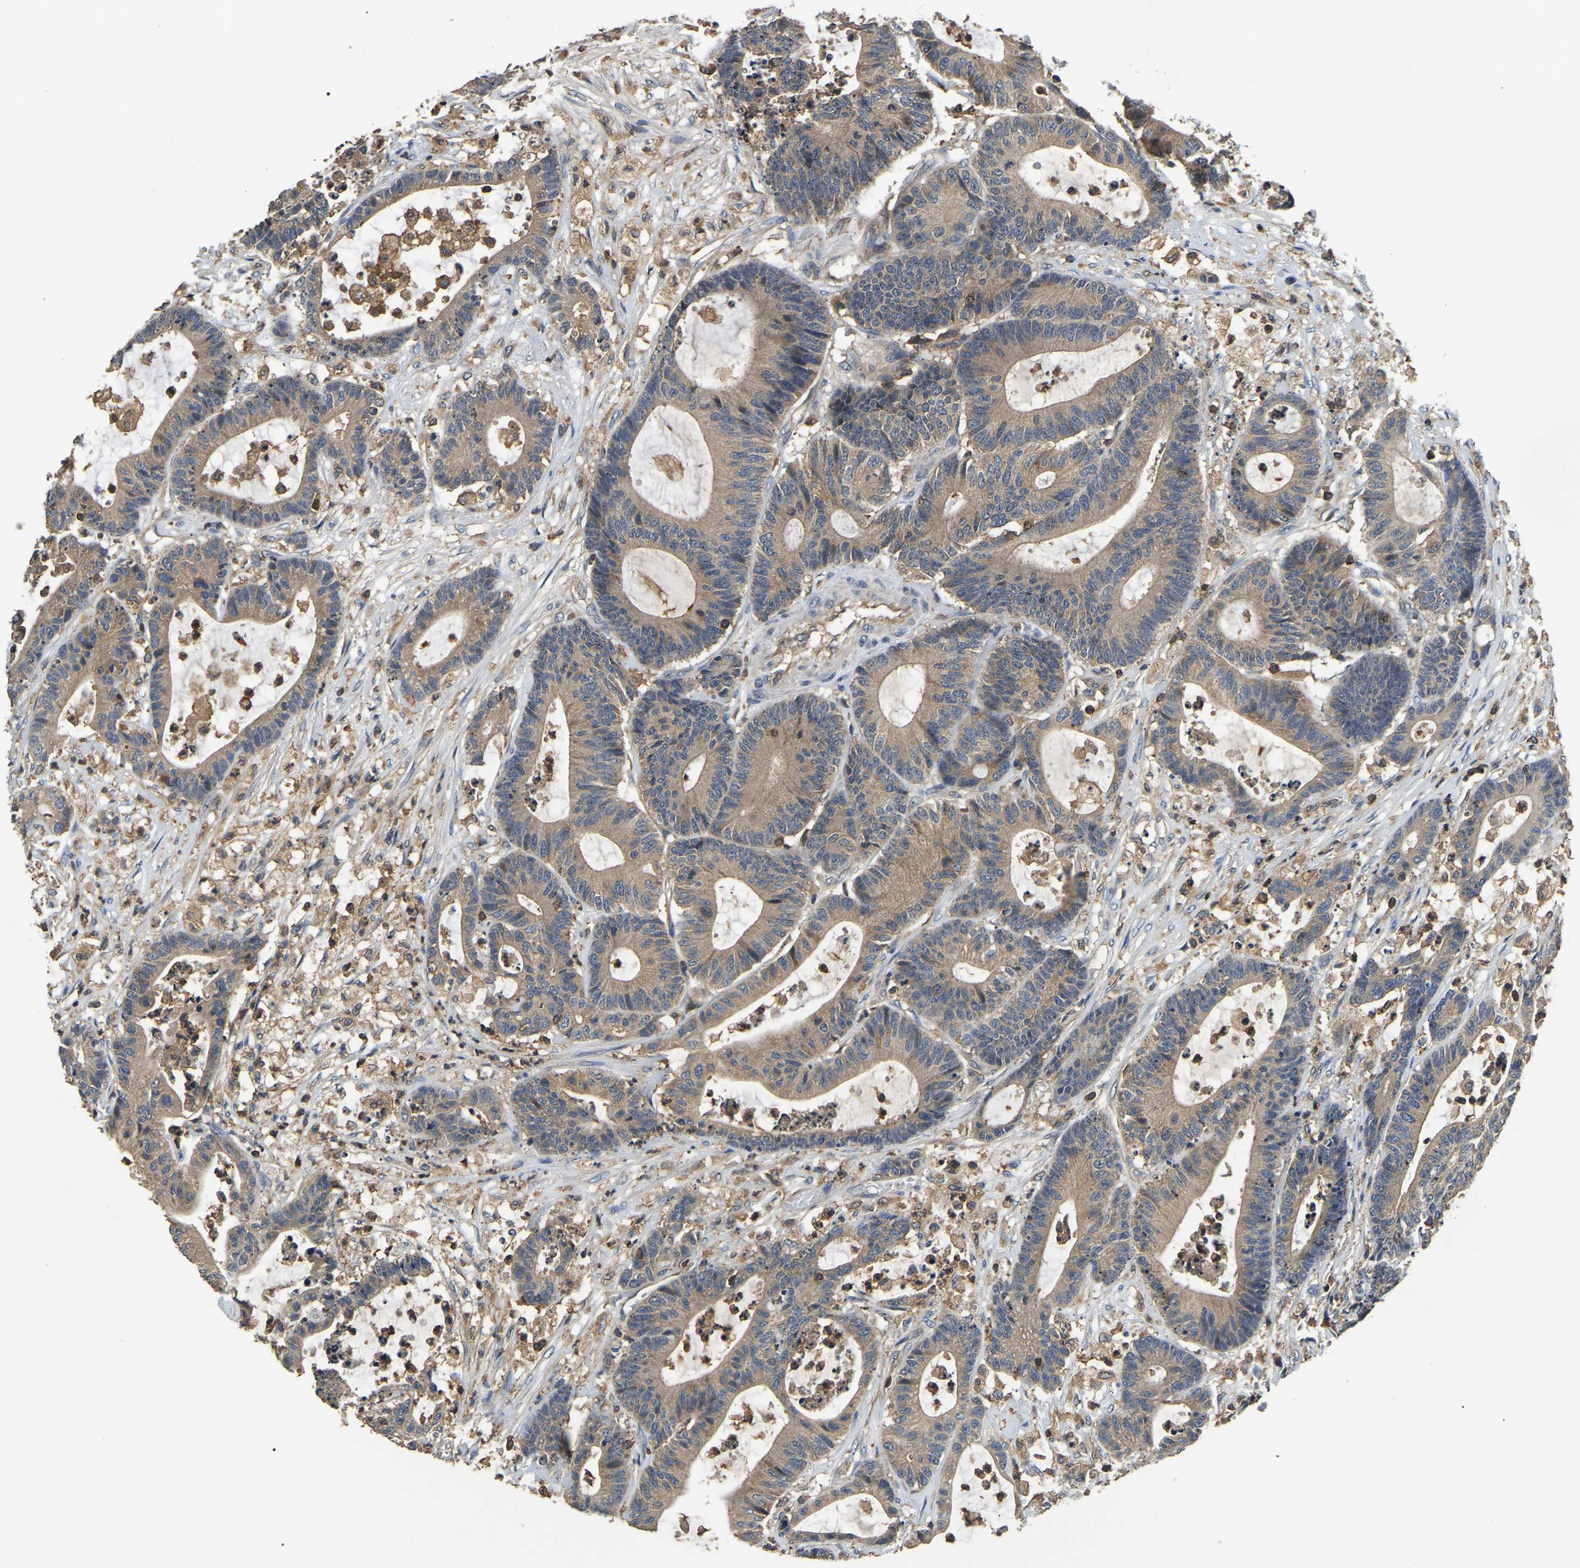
{"staining": {"intensity": "weak", "quantity": ">75%", "location": "cytoplasmic/membranous"}, "tissue": "colorectal cancer", "cell_type": "Tumor cells", "image_type": "cancer", "snomed": [{"axis": "morphology", "description": "Adenocarcinoma, NOS"}, {"axis": "topography", "description": "Colon"}], "caption": "A histopathology image of adenocarcinoma (colorectal) stained for a protein reveals weak cytoplasmic/membranous brown staining in tumor cells.", "gene": "SMPD2", "patient": {"sex": "female", "age": 84}}